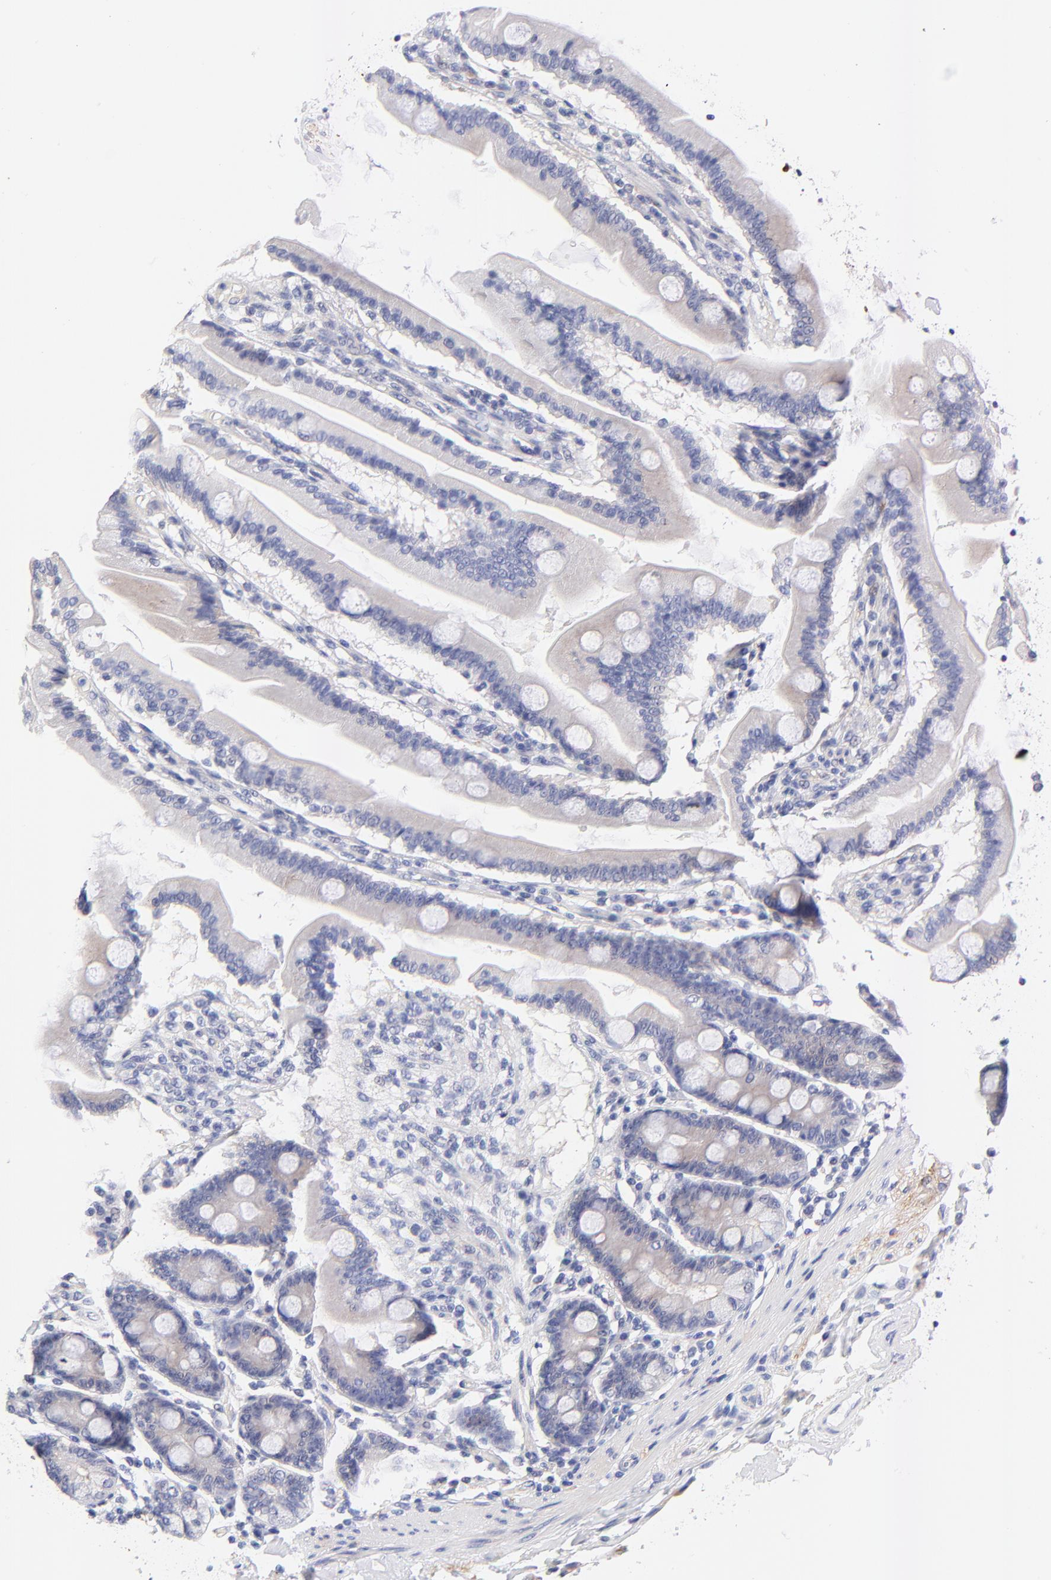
{"staining": {"intensity": "negative", "quantity": "none", "location": "none"}, "tissue": "duodenum", "cell_type": "Glandular cells", "image_type": "normal", "snomed": [{"axis": "morphology", "description": "Normal tissue, NOS"}, {"axis": "topography", "description": "Duodenum"}], "caption": "High power microscopy histopathology image of an IHC histopathology image of unremarkable duodenum, revealing no significant expression in glandular cells. (DAB (3,3'-diaminobenzidine) IHC visualized using brightfield microscopy, high magnification).", "gene": "FAM117B", "patient": {"sex": "female", "age": 64}}